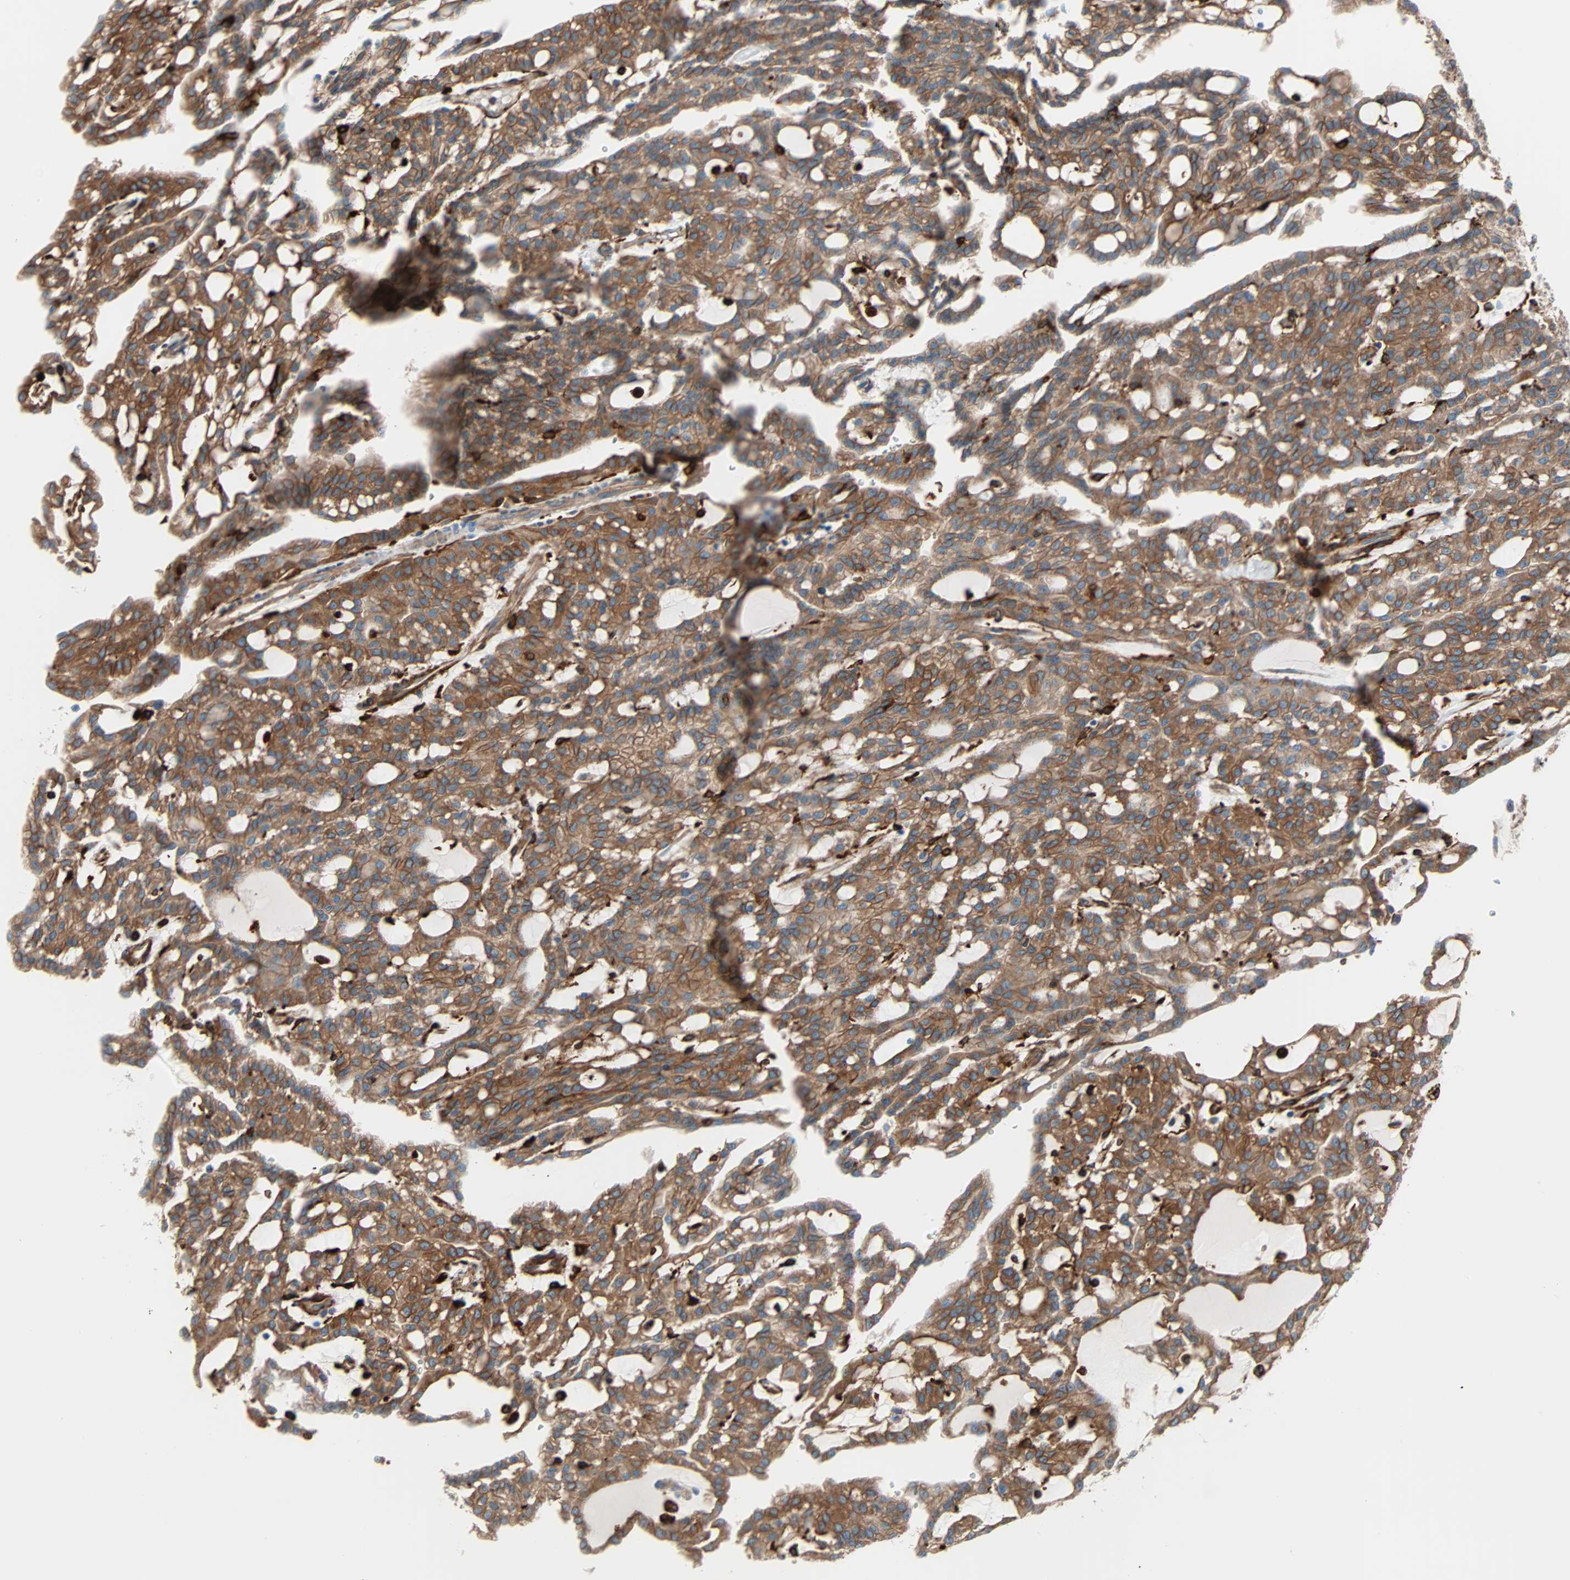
{"staining": {"intensity": "strong", "quantity": ">75%", "location": "cytoplasmic/membranous"}, "tissue": "renal cancer", "cell_type": "Tumor cells", "image_type": "cancer", "snomed": [{"axis": "morphology", "description": "Adenocarcinoma, NOS"}, {"axis": "topography", "description": "Kidney"}], "caption": "Protein expression analysis of human renal cancer (adenocarcinoma) reveals strong cytoplasmic/membranous expression in approximately >75% of tumor cells.", "gene": "EPB41L2", "patient": {"sex": "male", "age": 63}}